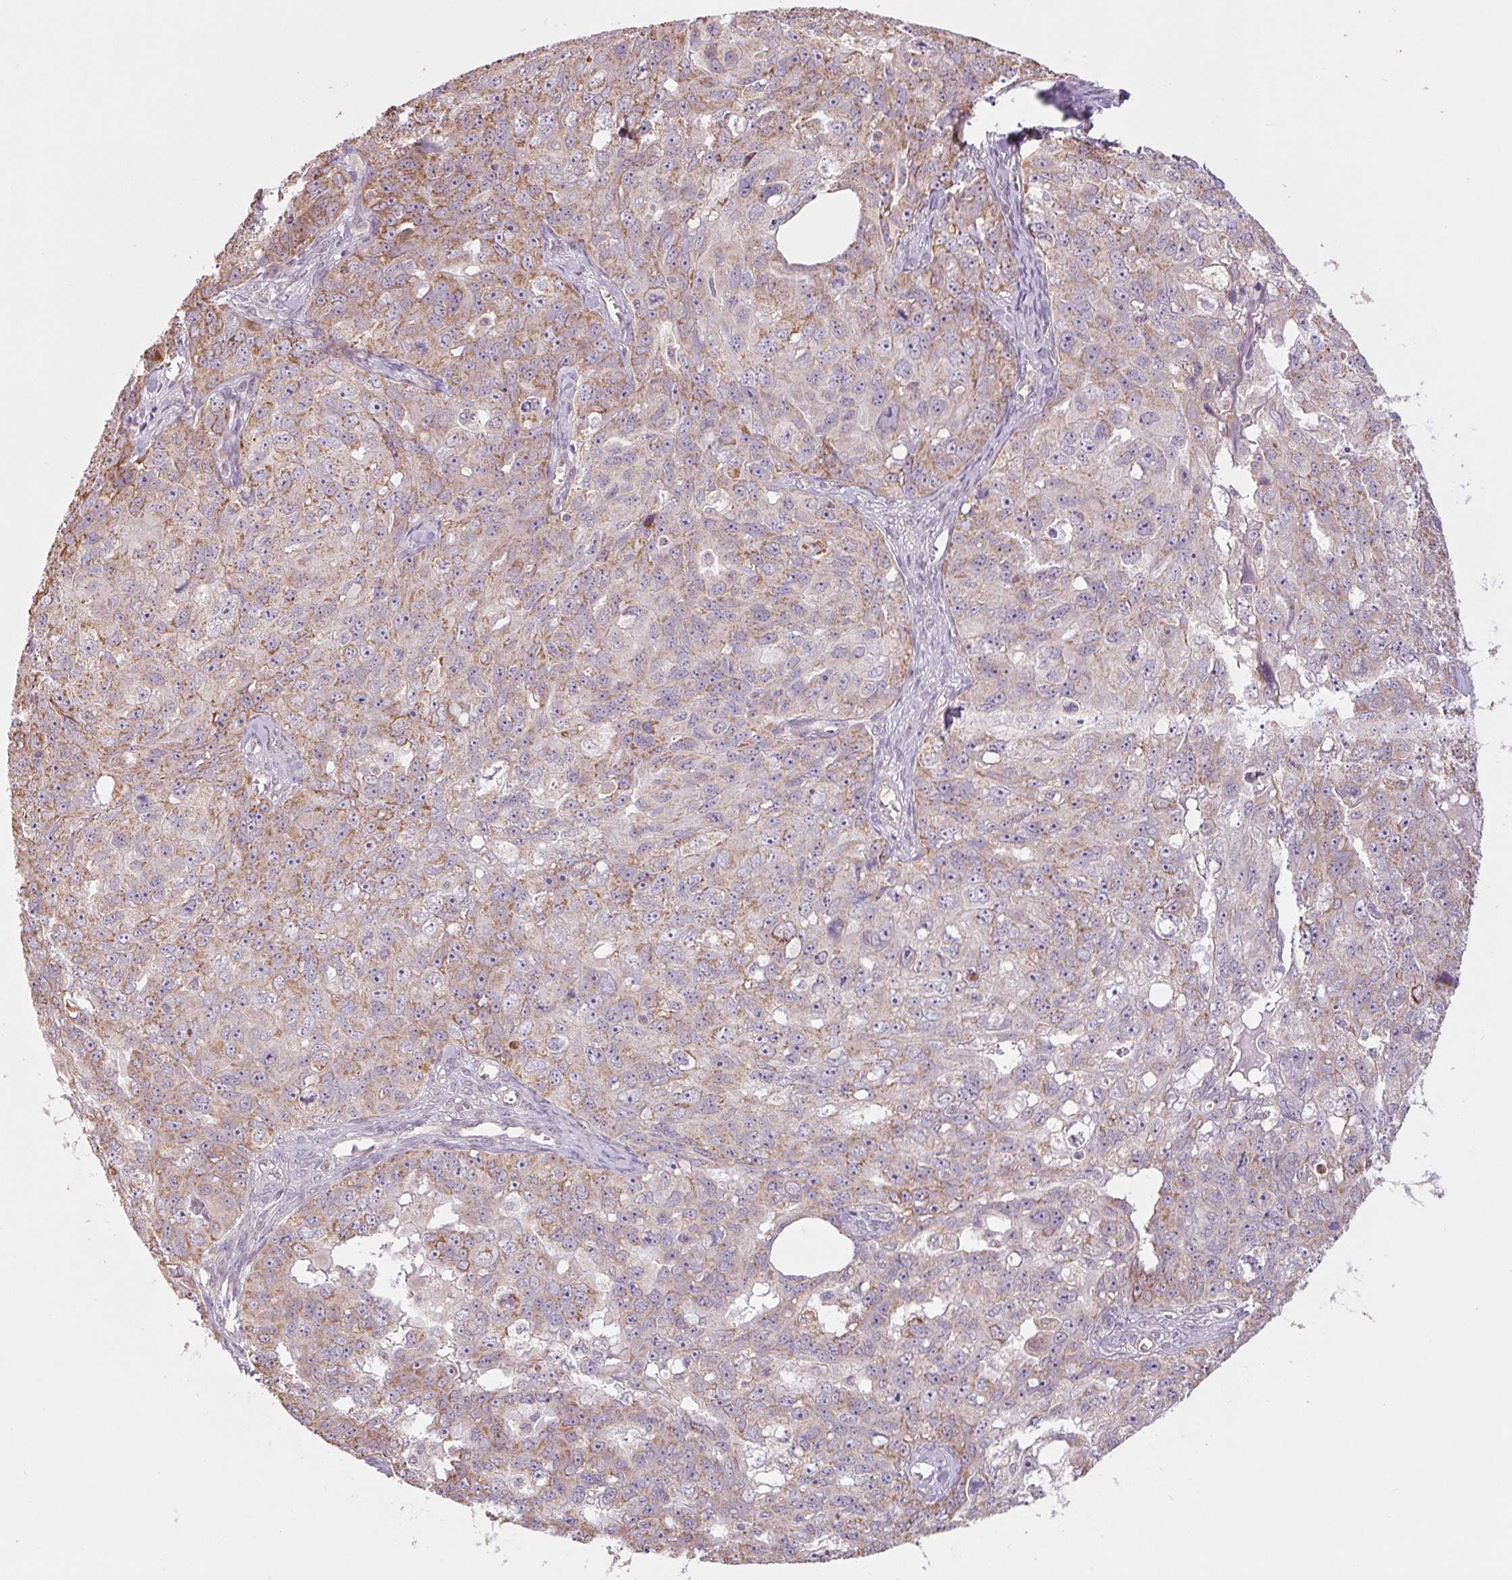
{"staining": {"intensity": "weak", "quantity": "25%-75%", "location": "cytoplasmic/membranous"}, "tissue": "ovarian cancer", "cell_type": "Tumor cells", "image_type": "cancer", "snomed": [{"axis": "morphology", "description": "Carcinoma, endometroid"}, {"axis": "topography", "description": "Ovary"}], "caption": "This image reveals immunohistochemistry staining of human ovarian cancer, with low weak cytoplasmic/membranous expression in about 25%-75% of tumor cells.", "gene": "MAP3K5", "patient": {"sex": "female", "age": 70}}